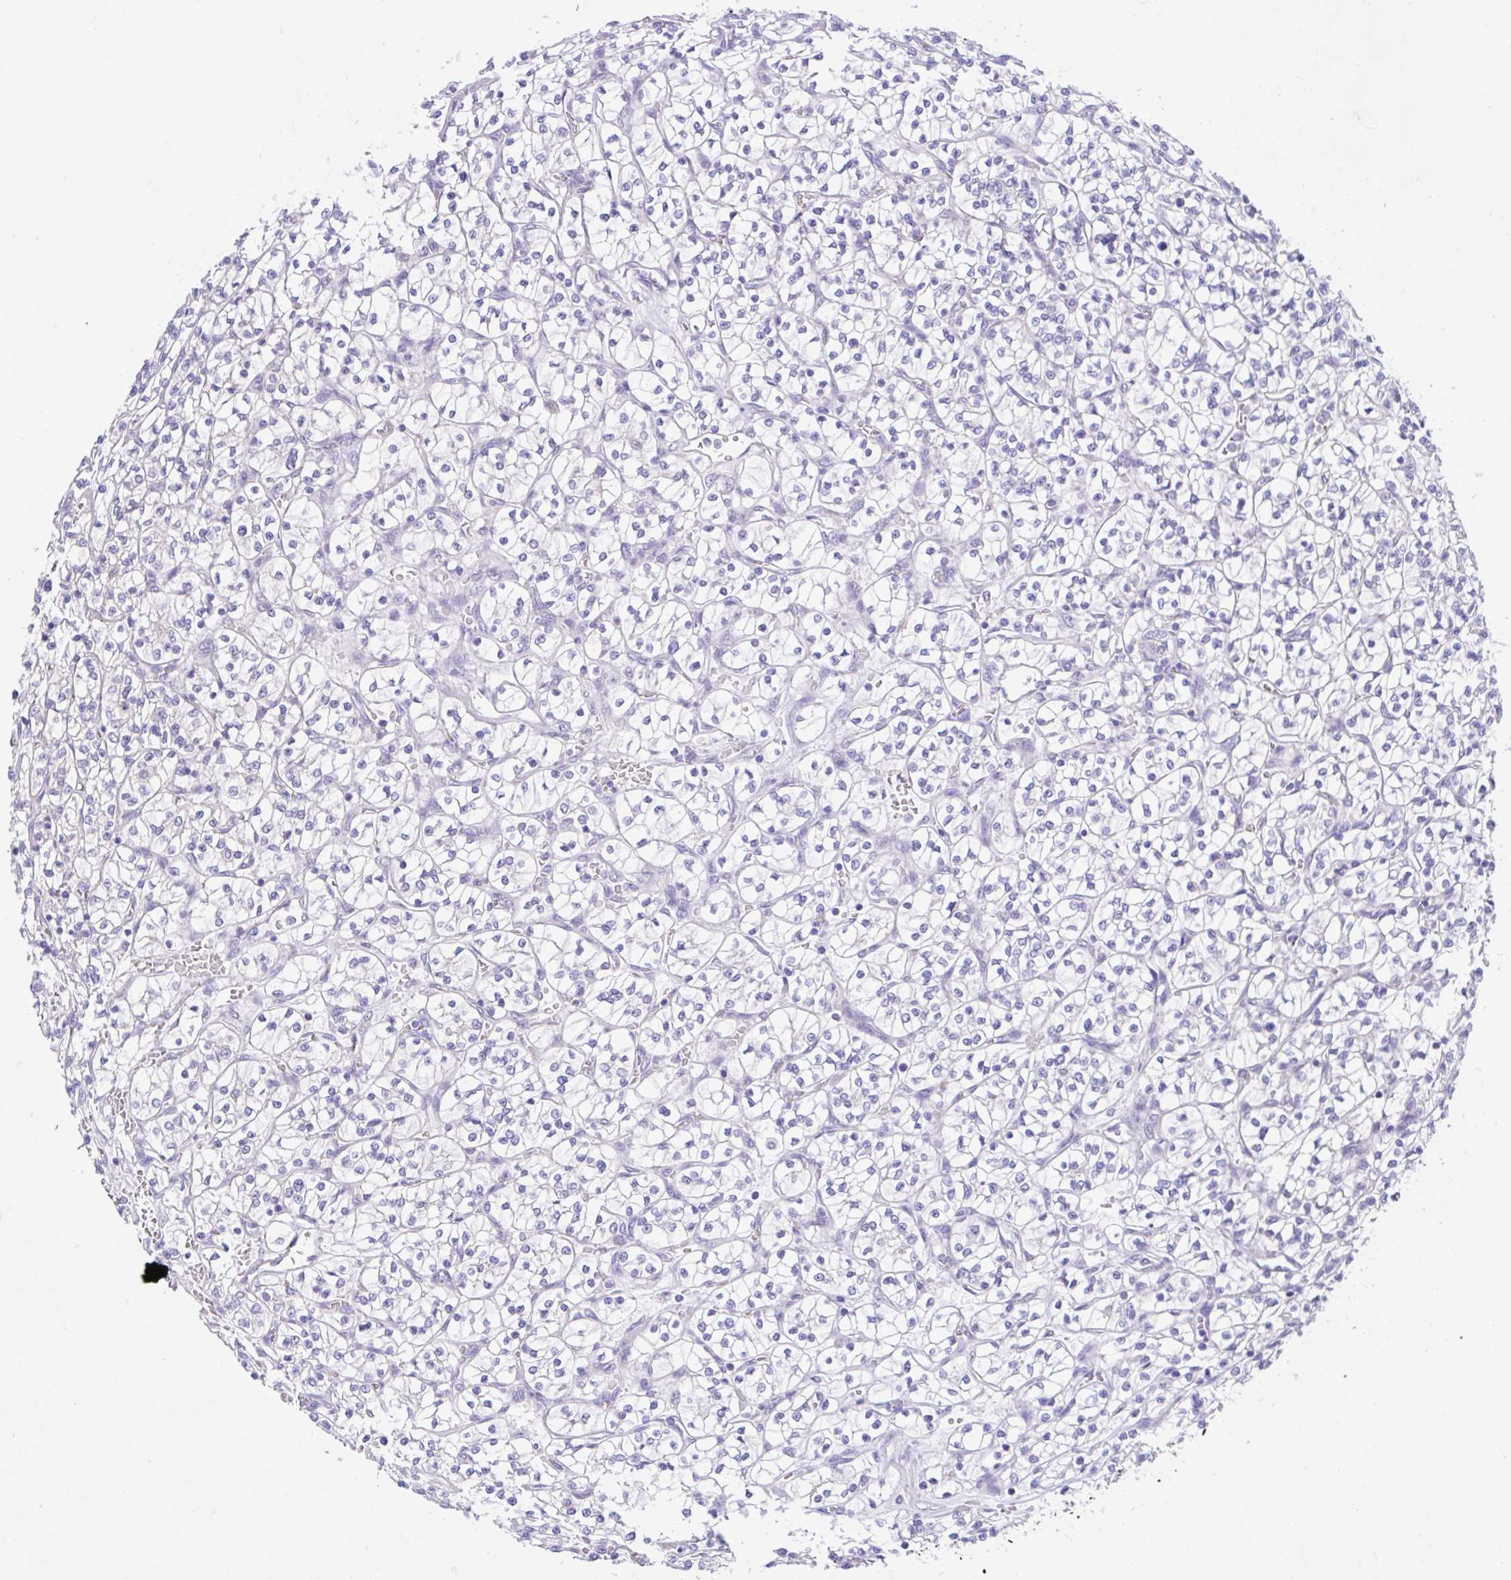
{"staining": {"intensity": "negative", "quantity": "none", "location": "none"}, "tissue": "renal cancer", "cell_type": "Tumor cells", "image_type": "cancer", "snomed": [{"axis": "morphology", "description": "Adenocarcinoma, NOS"}, {"axis": "topography", "description": "Kidney"}], "caption": "Tumor cells are negative for protein expression in human adenocarcinoma (renal). (Brightfield microscopy of DAB IHC at high magnification).", "gene": "ANO4", "patient": {"sex": "female", "age": 64}}